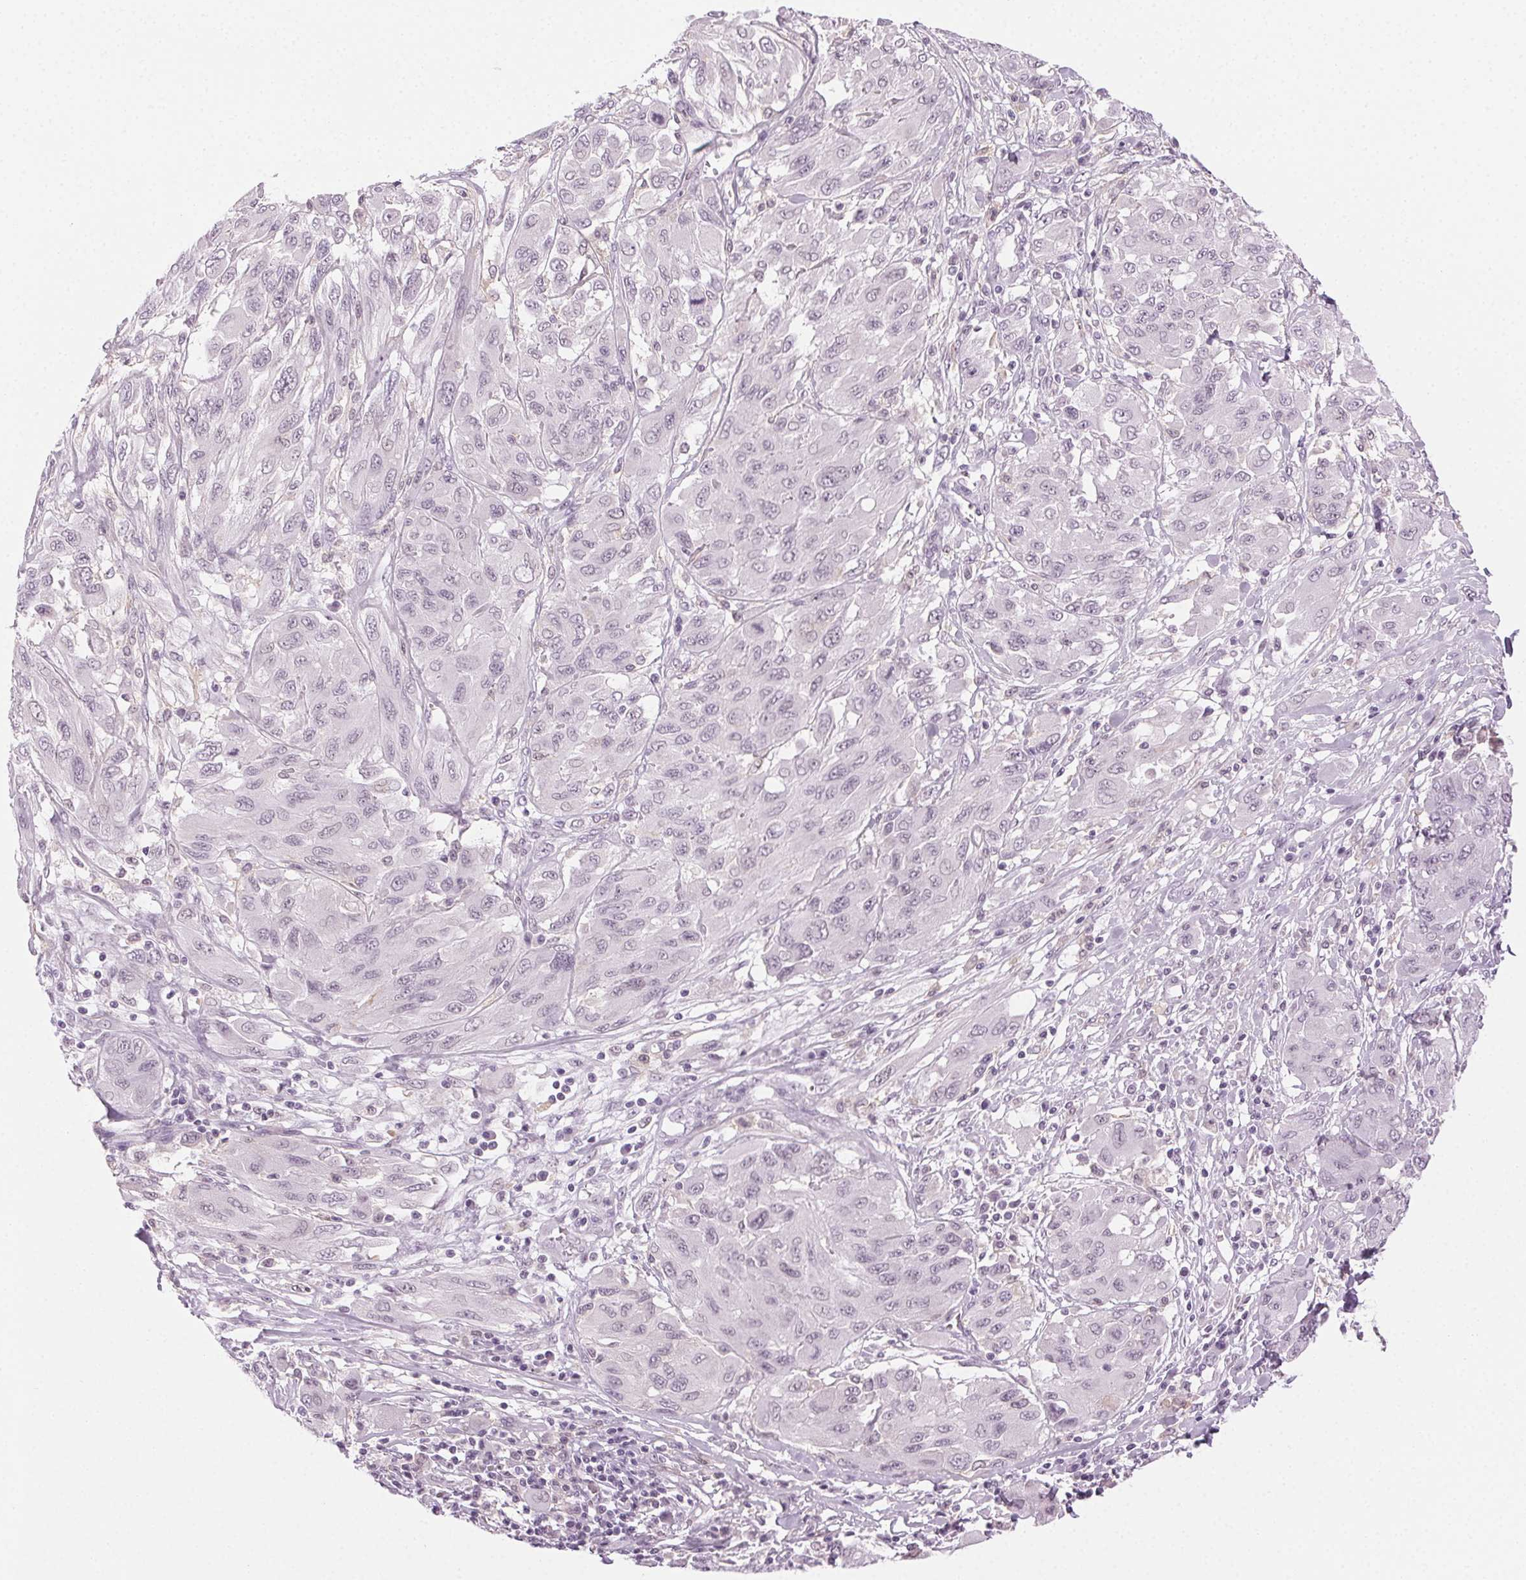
{"staining": {"intensity": "negative", "quantity": "none", "location": "none"}, "tissue": "melanoma", "cell_type": "Tumor cells", "image_type": "cancer", "snomed": [{"axis": "morphology", "description": "Malignant melanoma, NOS"}, {"axis": "topography", "description": "Skin"}], "caption": "IHC histopathology image of neoplastic tissue: human melanoma stained with DAB reveals no significant protein positivity in tumor cells.", "gene": "AIF1L", "patient": {"sex": "female", "age": 91}}